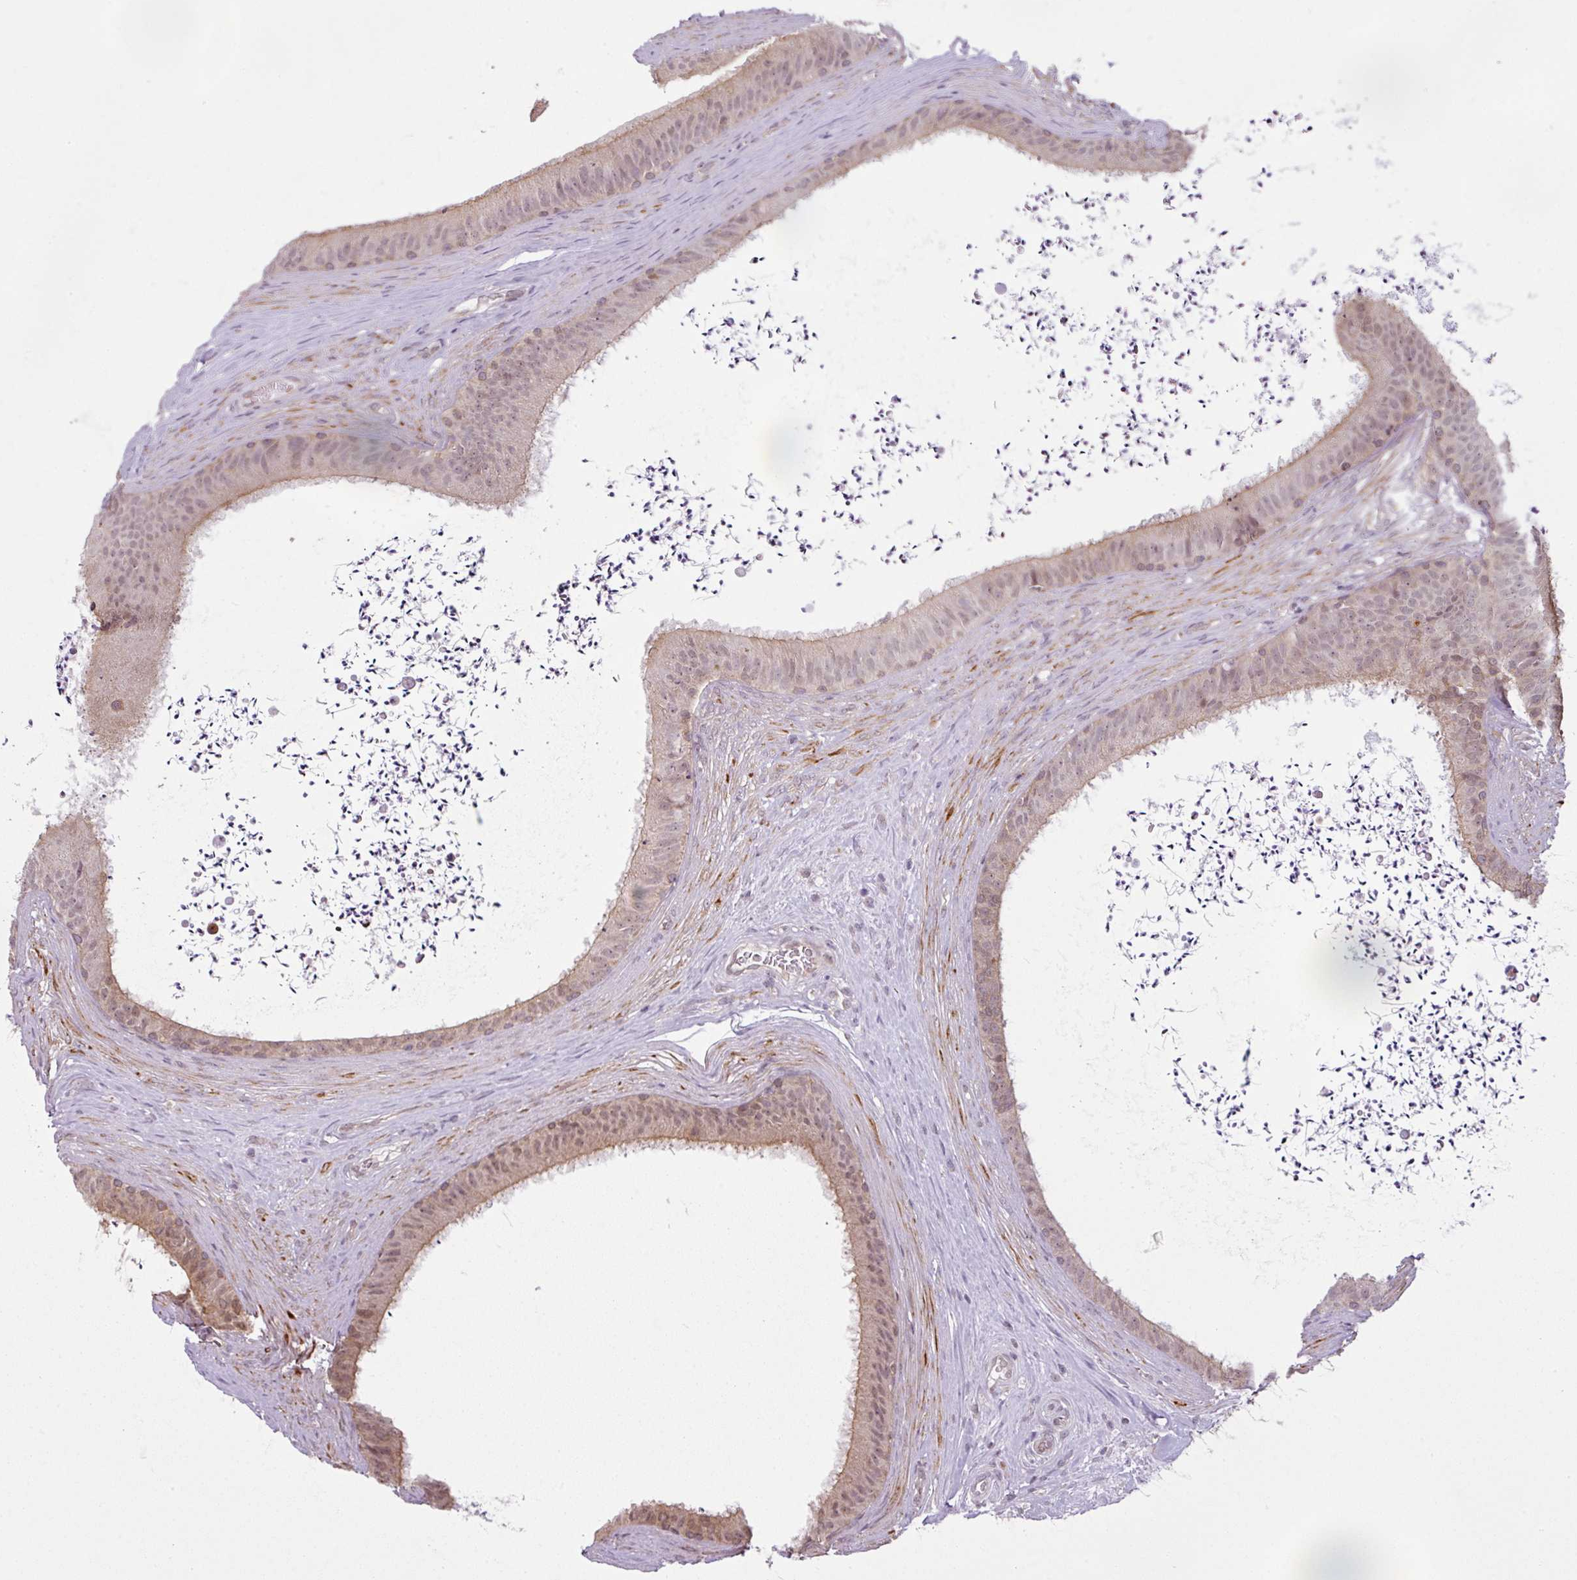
{"staining": {"intensity": "weak", "quantity": "25%-75%", "location": "cytoplasmic/membranous,nuclear"}, "tissue": "epididymis", "cell_type": "Glandular cells", "image_type": "normal", "snomed": [{"axis": "morphology", "description": "Normal tissue, NOS"}, {"axis": "topography", "description": "Testis"}, {"axis": "topography", "description": "Epididymis"}], "caption": "A low amount of weak cytoplasmic/membranous,nuclear staining is appreciated in about 25%-75% of glandular cells in normal epididymis.", "gene": "DERPC", "patient": {"sex": "male", "age": 41}}